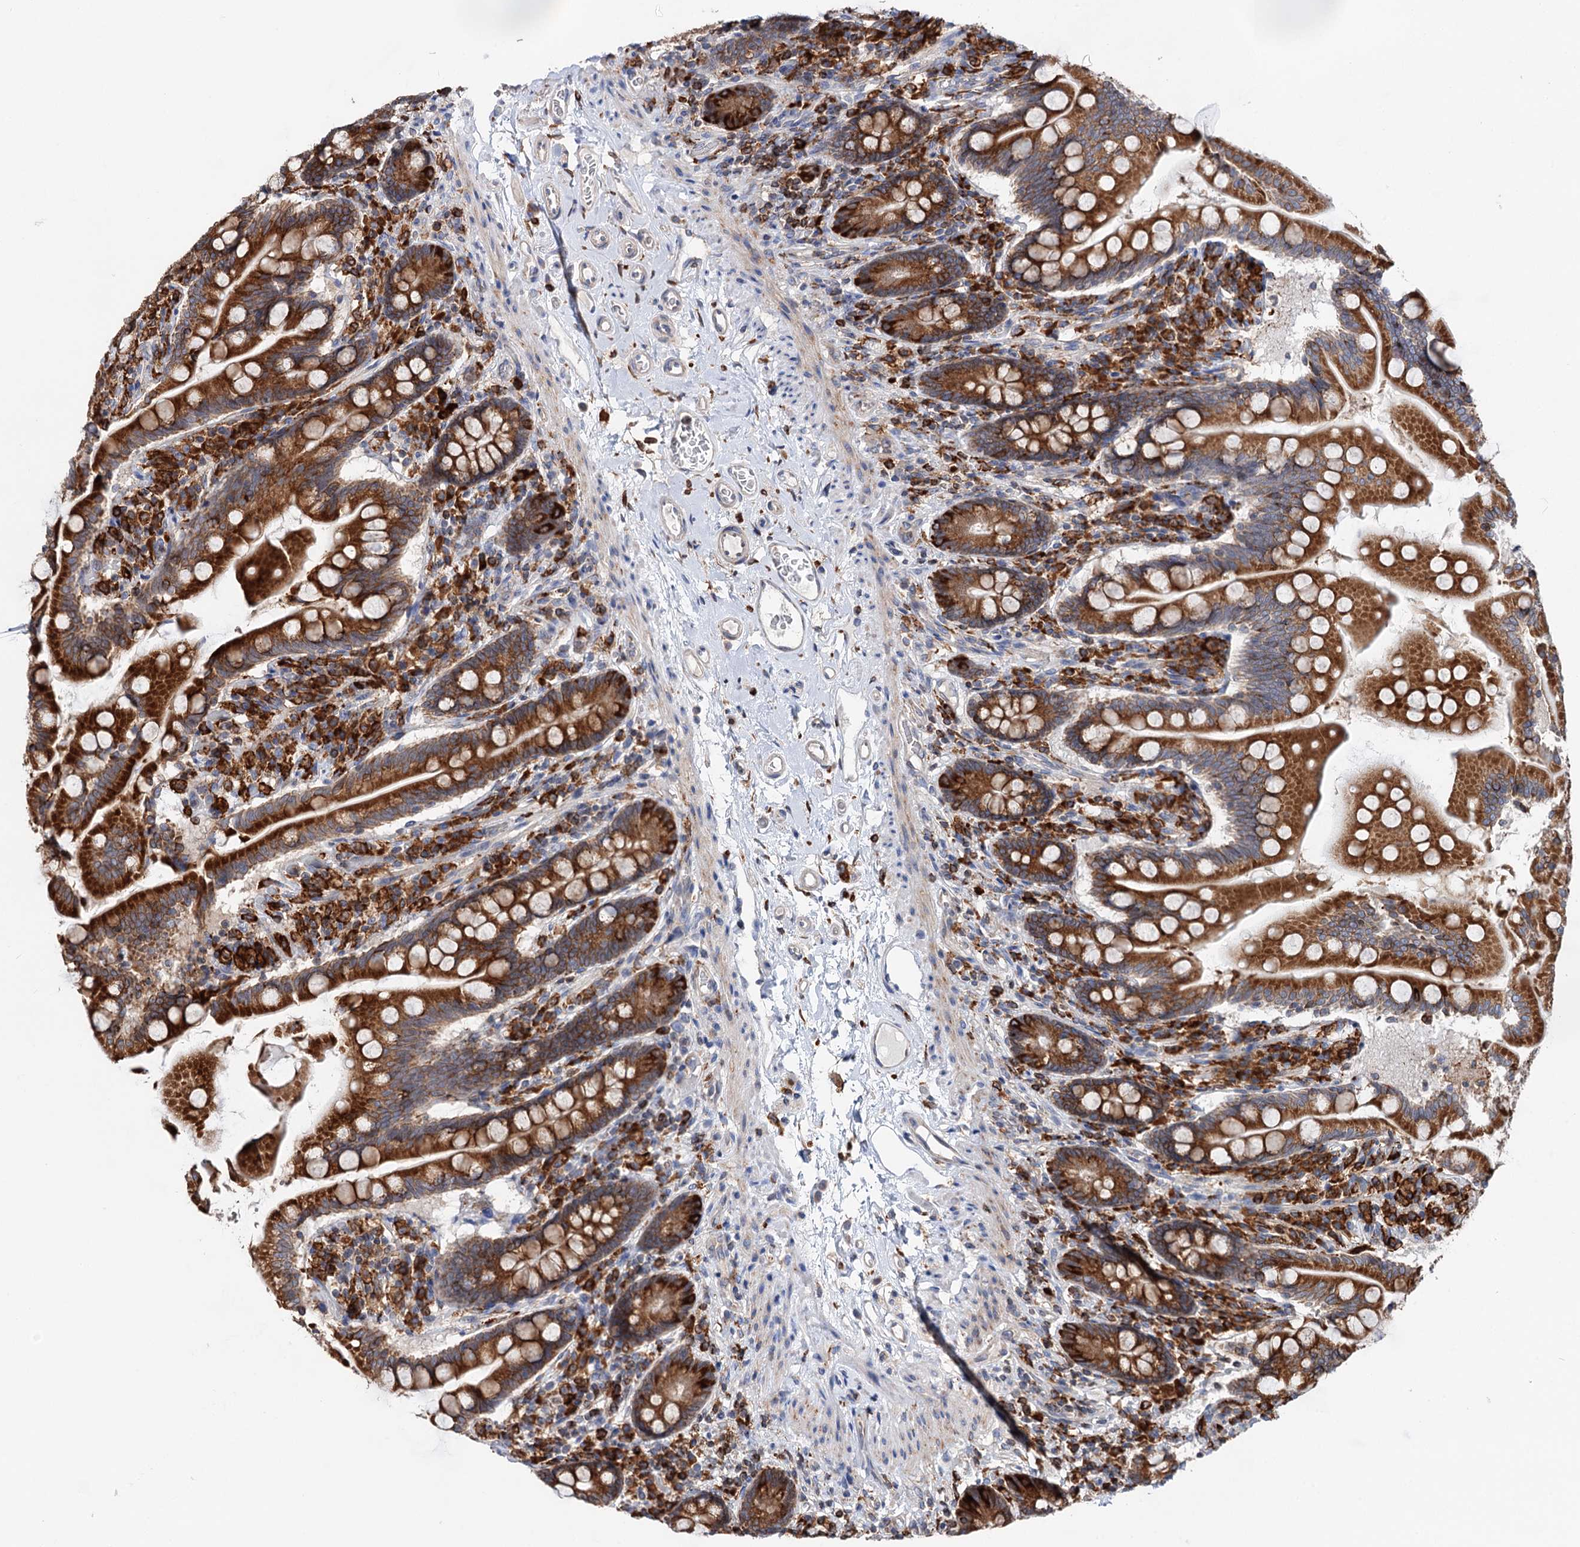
{"staining": {"intensity": "strong", "quantity": ">75%", "location": "cytoplasmic/membranous"}, "tissue": "small intestine", "cell_type": "Glandular cells", "image_type": "normal", "snomed": [{"axis": "morphology", "description": "Normal tissue, NOS"}, {"axis": "topography", "description": "Small intestine"}], "caption": "Strong cytoplasmic/membranous expression is present in approximately >75% of glandular cells in unremarkable small intestine.", "gene": "ERP29", "patient": {"sex": "female", "age": 64}}